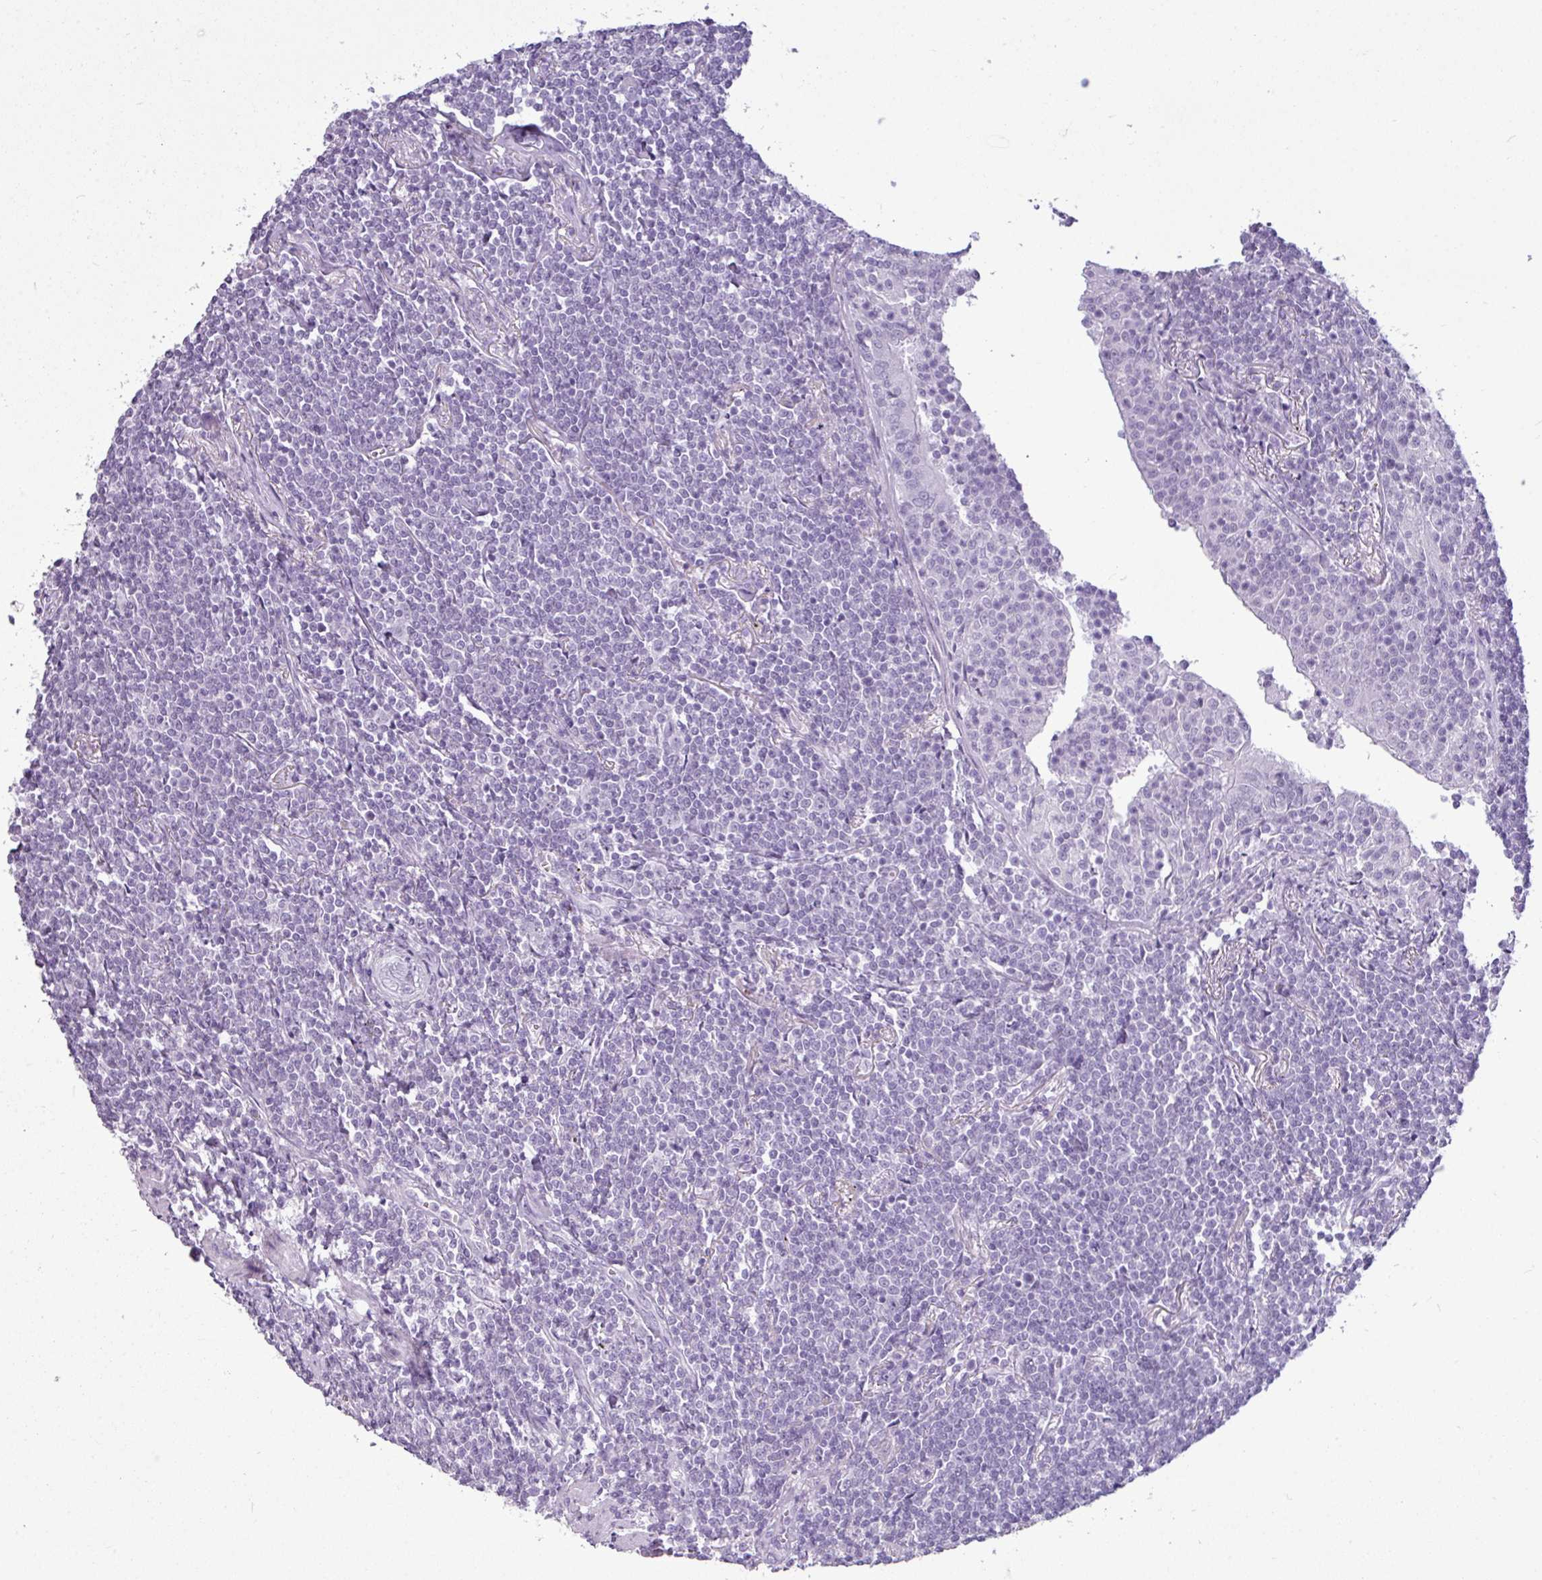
{"staining": {"intensity": "negative", "quantity": "none", "location": "none"}, "tissue": "lymphoma", "cell_type": "Tumor cells", "image_type": "cancer", "snomed": [{"axis": "morphology", "description": "Malignant lymphoma, non-Hodgkin's type, Low grade"}, {"axis": "topography", "description": "Lung"}], "caption": "This is an immunohistochemistry micrograph of malignant lymphoma, non-Hodgkin's type (low-grade). There is no expression in tumor cells.", "gene": "AMY2A", "patient": {"sex": "female", "age": 71}}